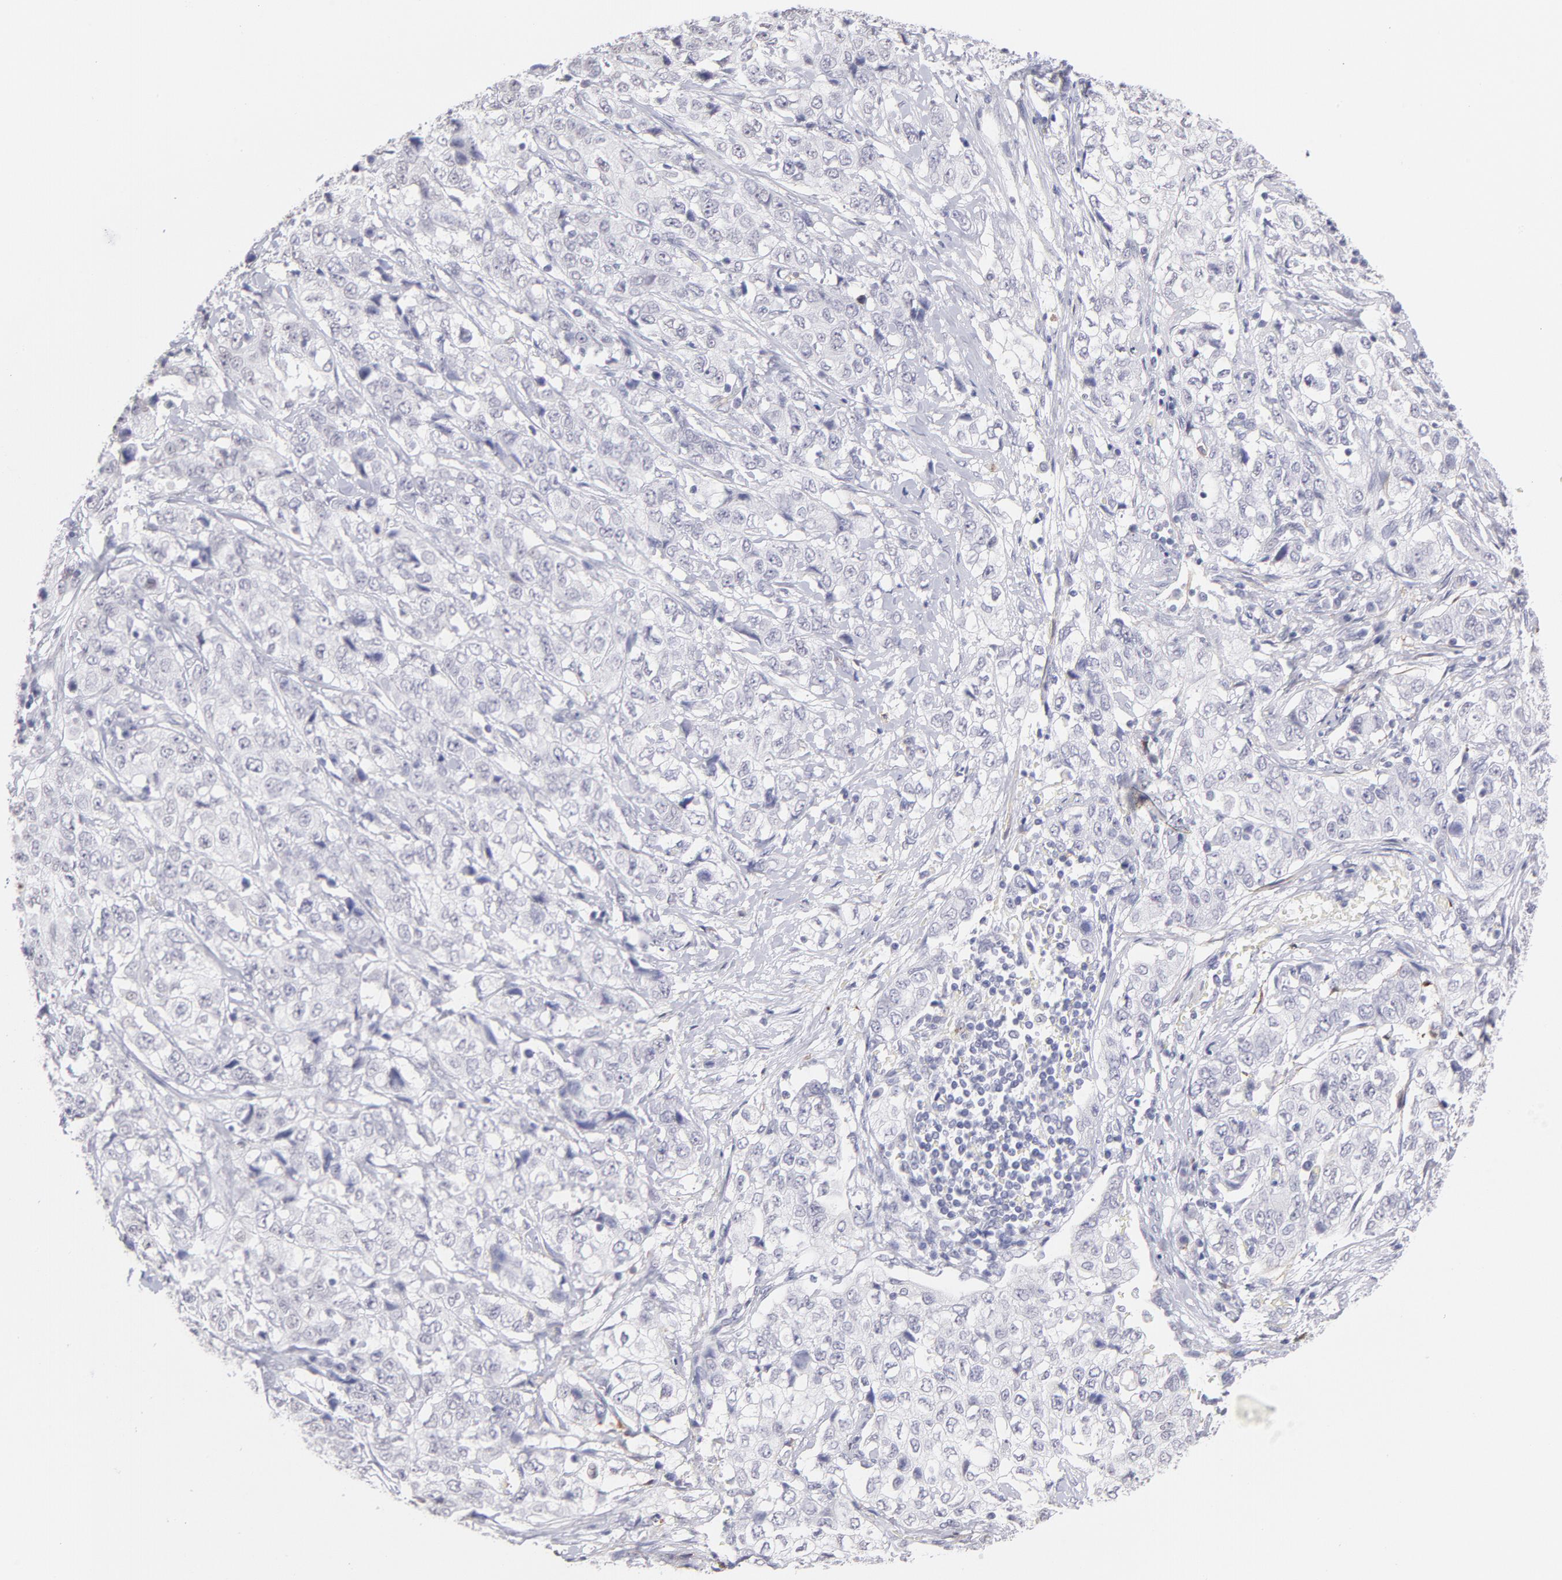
{"staining": {"intensity": "negative", "quantity": "none", "location": "none"}, "tissue": "stomach cancer", "cell_type": "Tumor cells", "image_type": "cancer", "snomed": [{"axis": "morphology", "description": "Adenocarcinoma, NOS"}, {"axis": "topography", "description": "Stomach"}], "caption": "Stomach adenocarcinoma stained for a protein using immunohistochemistry (IHC) demonstrates no expression tumor cells.", "gene": "LTB4R", "patient": {"sex": "male", "age": 48}}